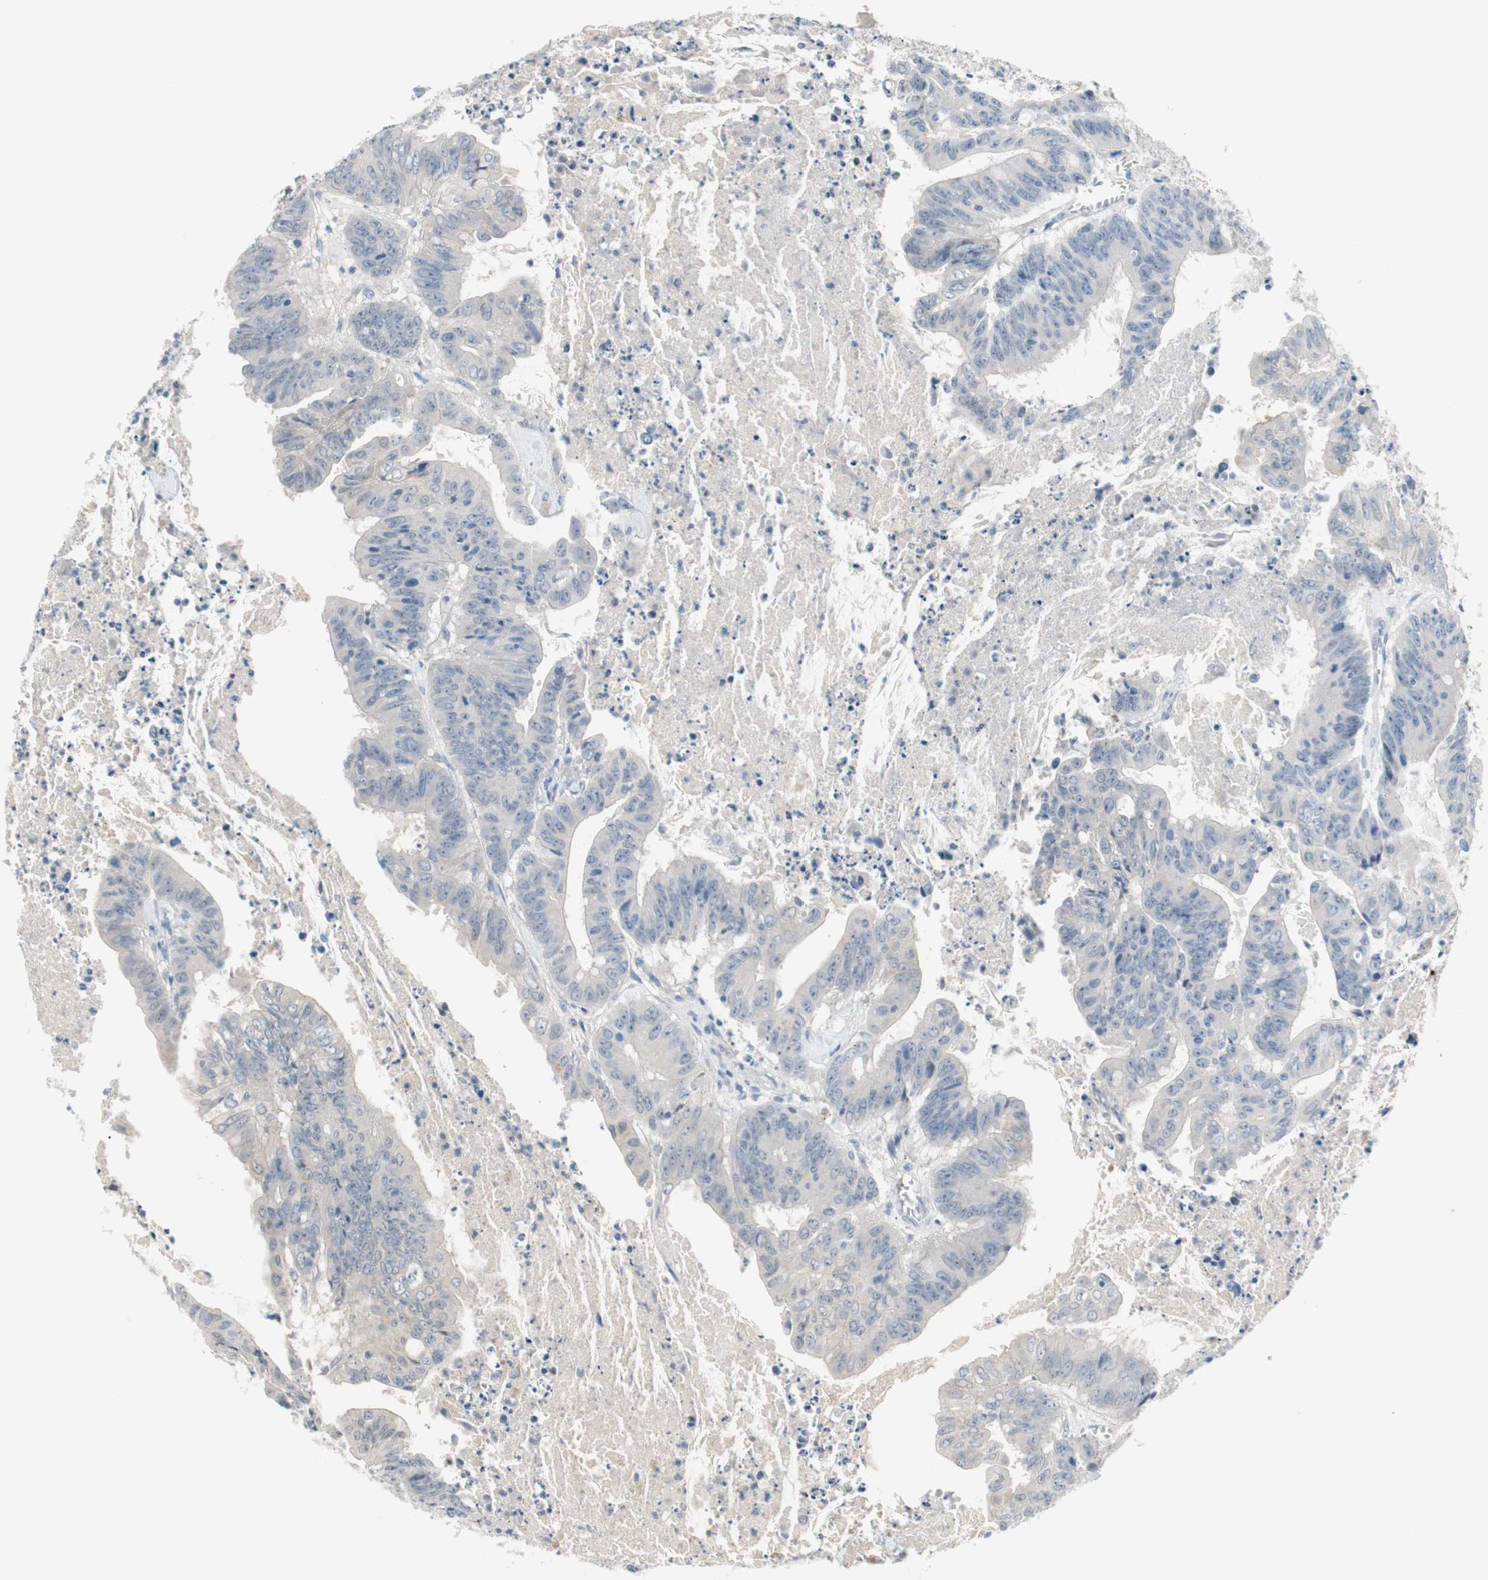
{"staining": {"intensity": "negative", "quantity": "none", "location": "none"}, "tissue": "colorectal cancer", "cell_type": "Tumor cells", "image_type": "cancer", "snomed": [{"axis": "morphology", "description": "Adenocarcinoma, NOS"}, {"axis": "topography", "description": "Colon"}], "caption": "High power microscopy photomicrograph of an immunohistochemistry (IHC) image of colorectal adenocarcinoma, revealing no significant staining in tumor cells.", "gene": "PDZK1", "patient": {"sex": "male", "age": 45}}